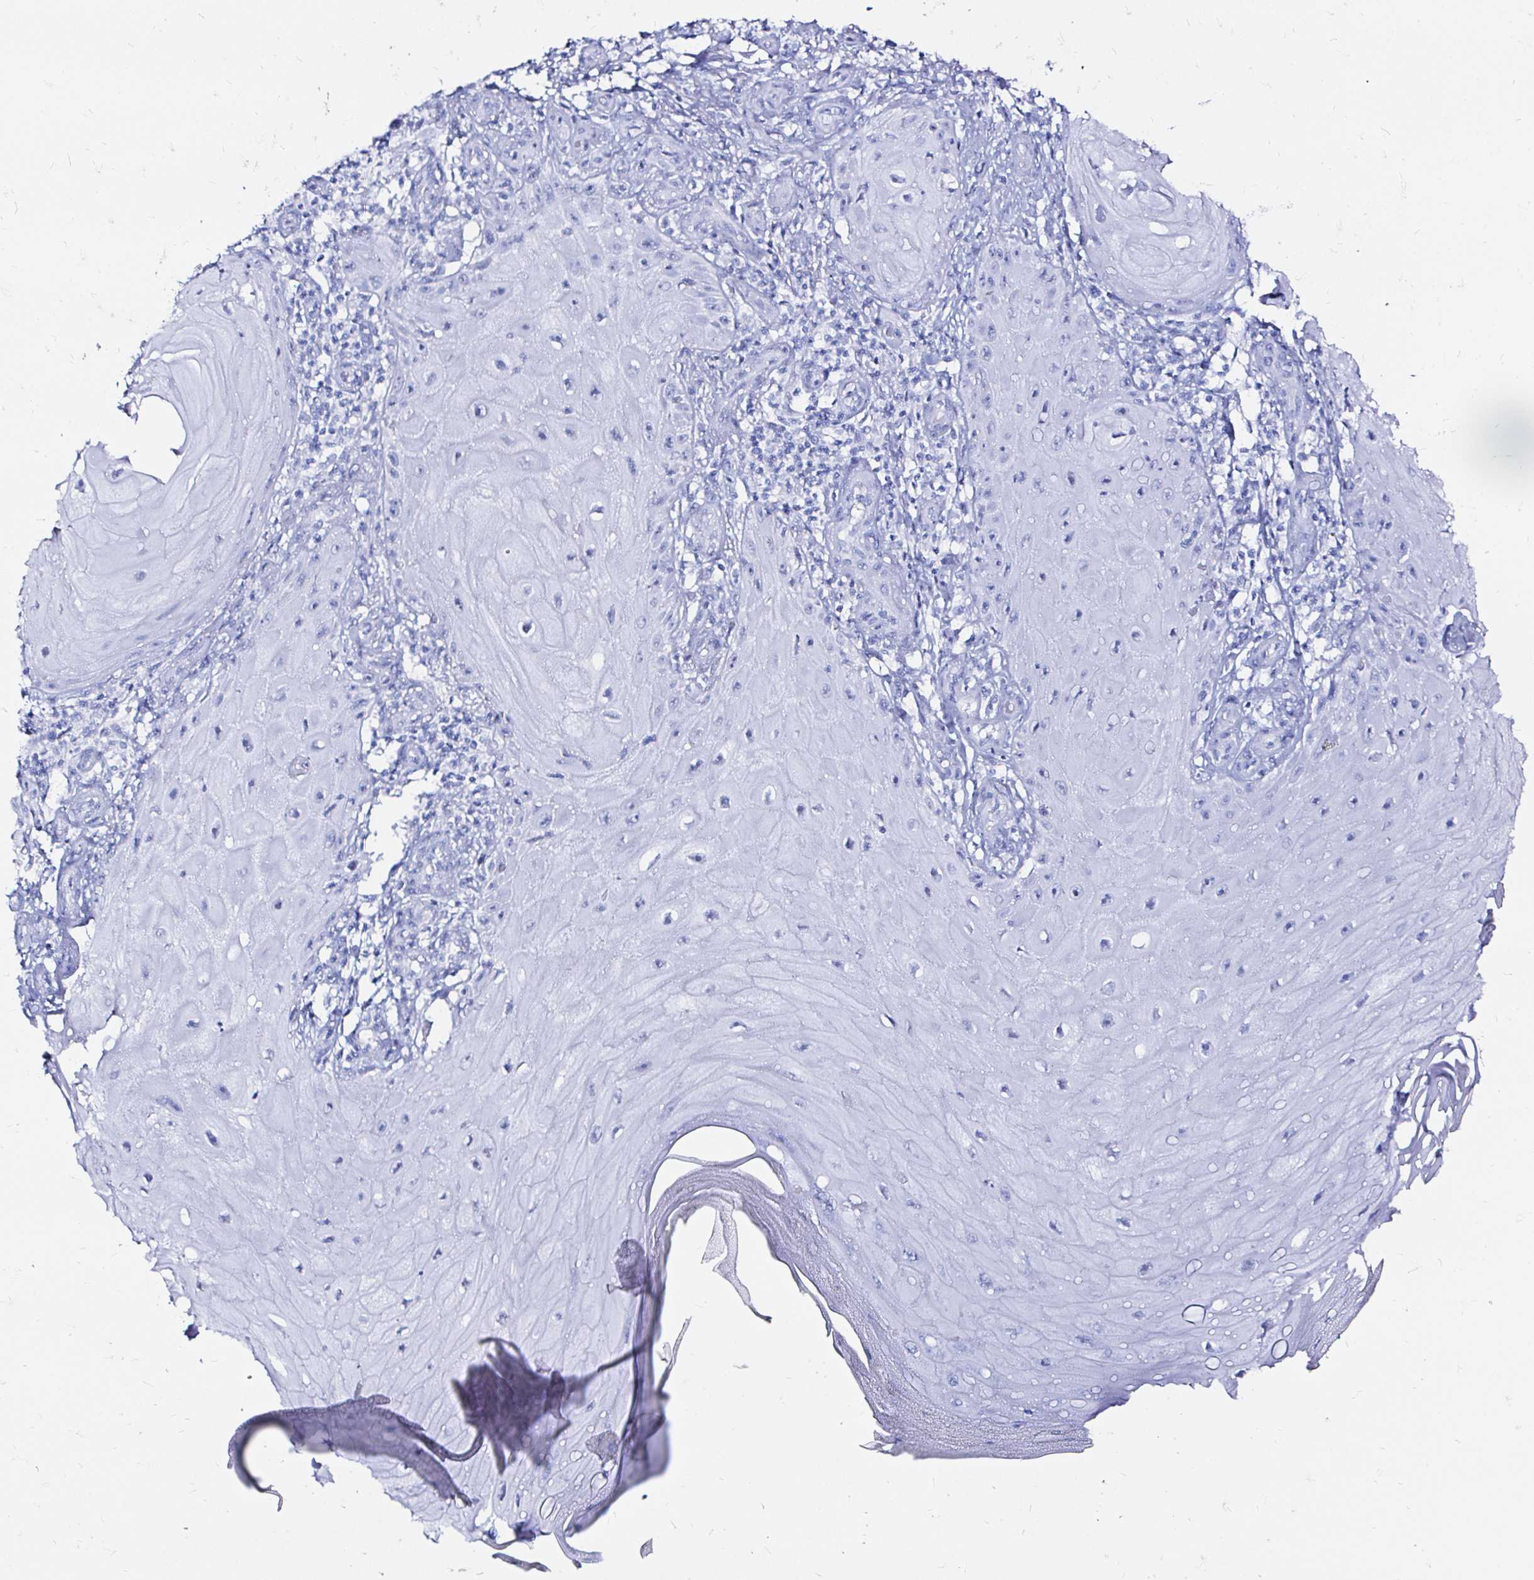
{"staining": {"intensity": "negative", "quantity": "none", "location": "none"}, "tissue": "skin cancer", "cell_type": "Tumor cells", "image_type": "cancer", "snomed": [{"axis": "morphology", "description": "Squamous cell carcinoma, NOS"}, {"axis": "topography", "description": "Skin"}], "caption": "There is no significant staining in tumor cells of skin cancer.", "gene": "ZNF432", "patient": {"sex": "female", "age": 77}}